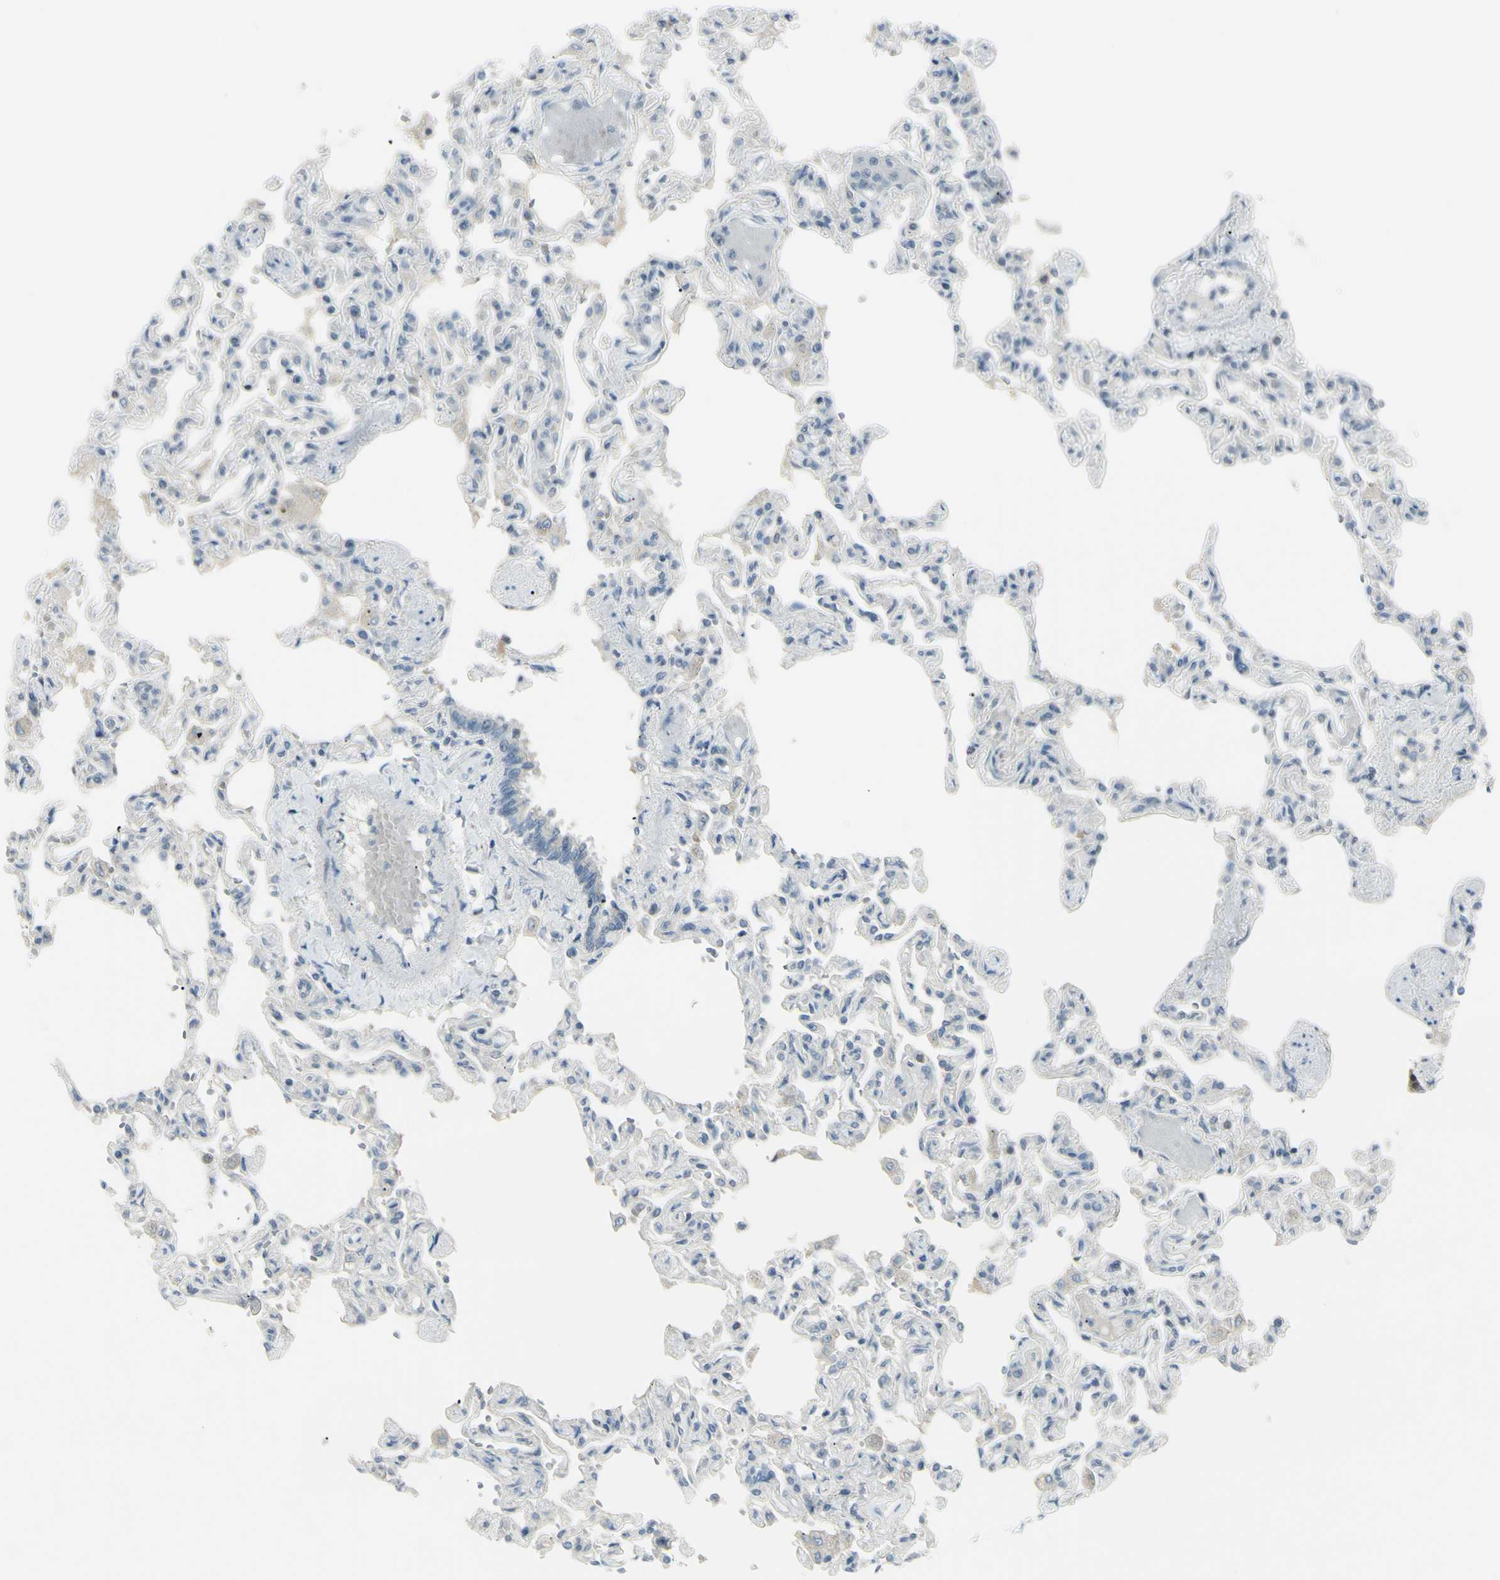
{"staining": {"intensity": "negative", "quantity": "none", "location": "none"}, "tissue": "lung", "cell_type": "Alveolar cells", "image_type": "normal", "snomed": [{"axis": "morphology", "description": "Normal tissue, NOS"}, {"axis": "topography", "description": "Lung"}], "caption": "Immunohistochemistry of unremarkable human lung shows no positivity in alveolar cells.", "gene": "SH3GL2", "patient": {"sex": "male", "age": 21}}